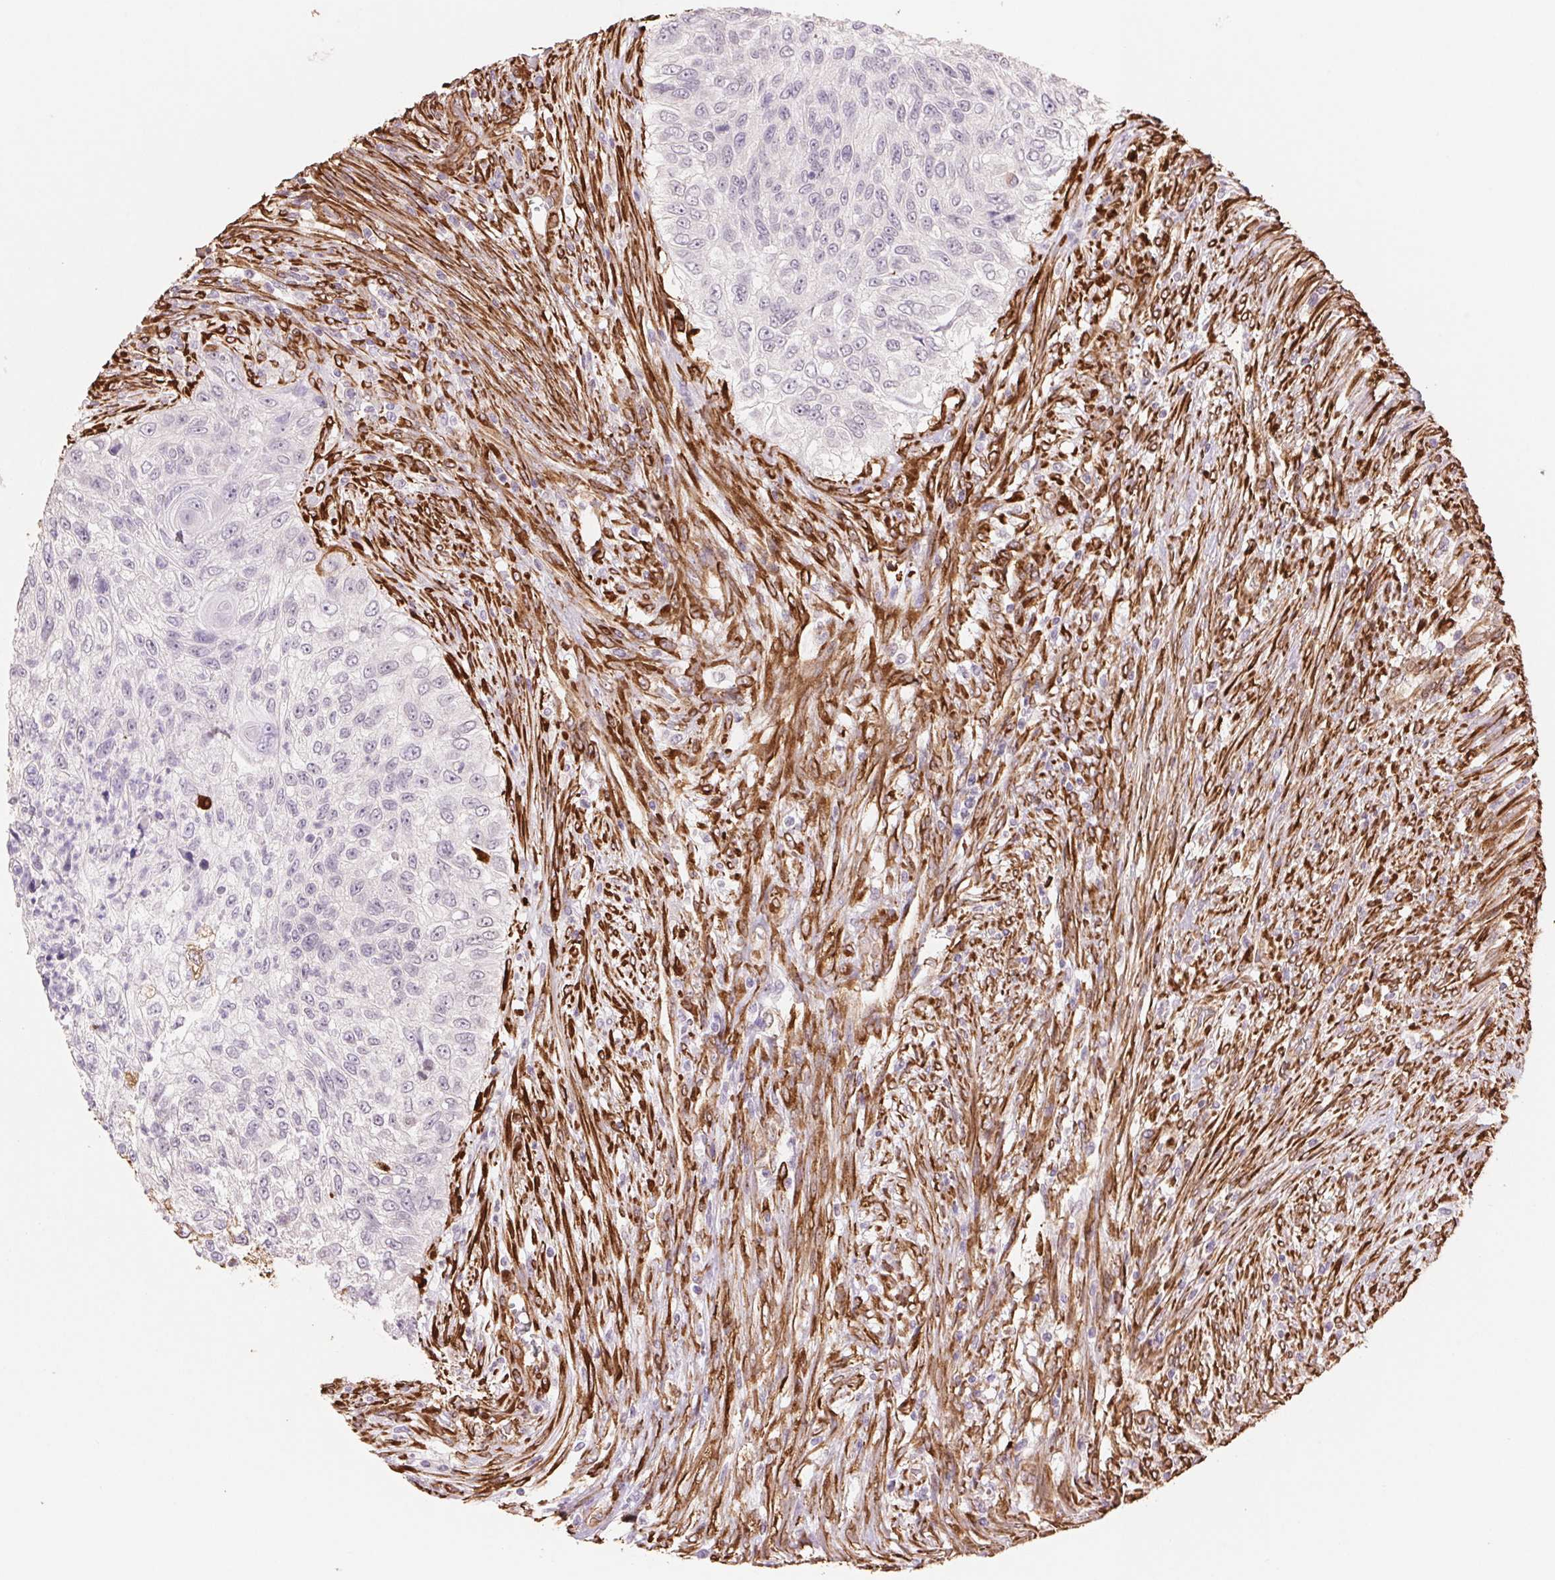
{"staining": {"intensity": "negative", "quantity": "none", "location": "none"}, "tissue": "urothelial cancer", "cell_type": "Tumor cells", "image_type": "cancer", "snomed": [{"axis": "morphology", "description": "Urothelial carcinoma, High grade"}, {"axis": "topography", "description": "Urinary bladder"}], "caption": "An image of urothelial cancer stained for a protein demonstrates no brown staining in tumor cells. (IHC, brightfield microscopy, high magnification).", "gene": "FKBP10", "patient": {"sex": "female", "age": 60}}